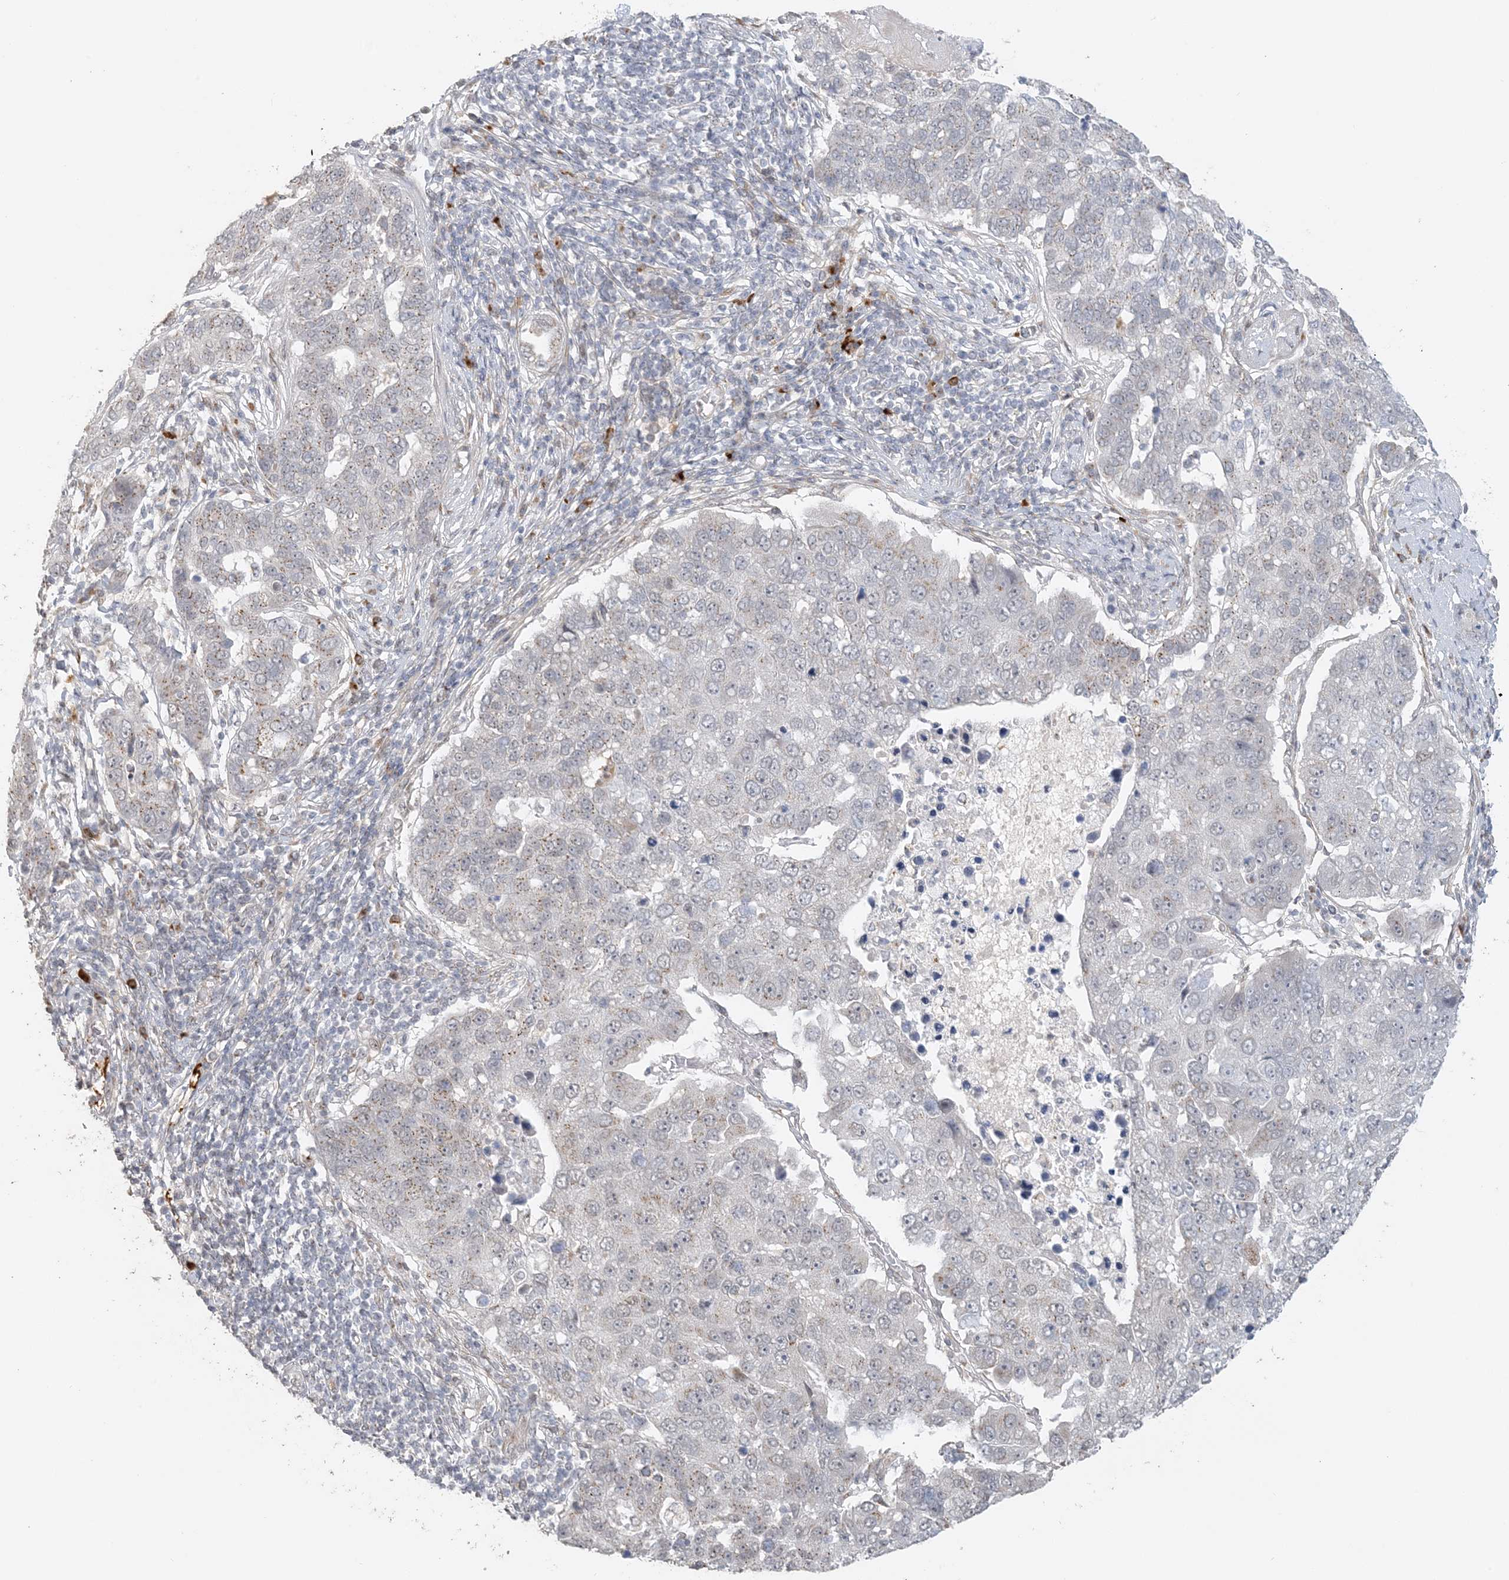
{"staining": {"intensity": "moderate", "quantity": "25%-75%", "location": "cytoplasmic/membranous"}, "tissue": "pancreatic cancer", "cell_type": "Tumor cells", "image_type": "cancer", "snomed": [{"axis": "morphology", "description": "Adenocarcinoma, NOS"}, {"axis": "topography", "description": "Pancreas"}], "caption": "Pancreatic cancer stained for a protein (brown) reveals moderate cytoplasmic/membranous positive expression in approximately 25%-75% of tumor cells.", "gene": "ZCCHC4", "patient": {"sex": "female", "age": 61}}